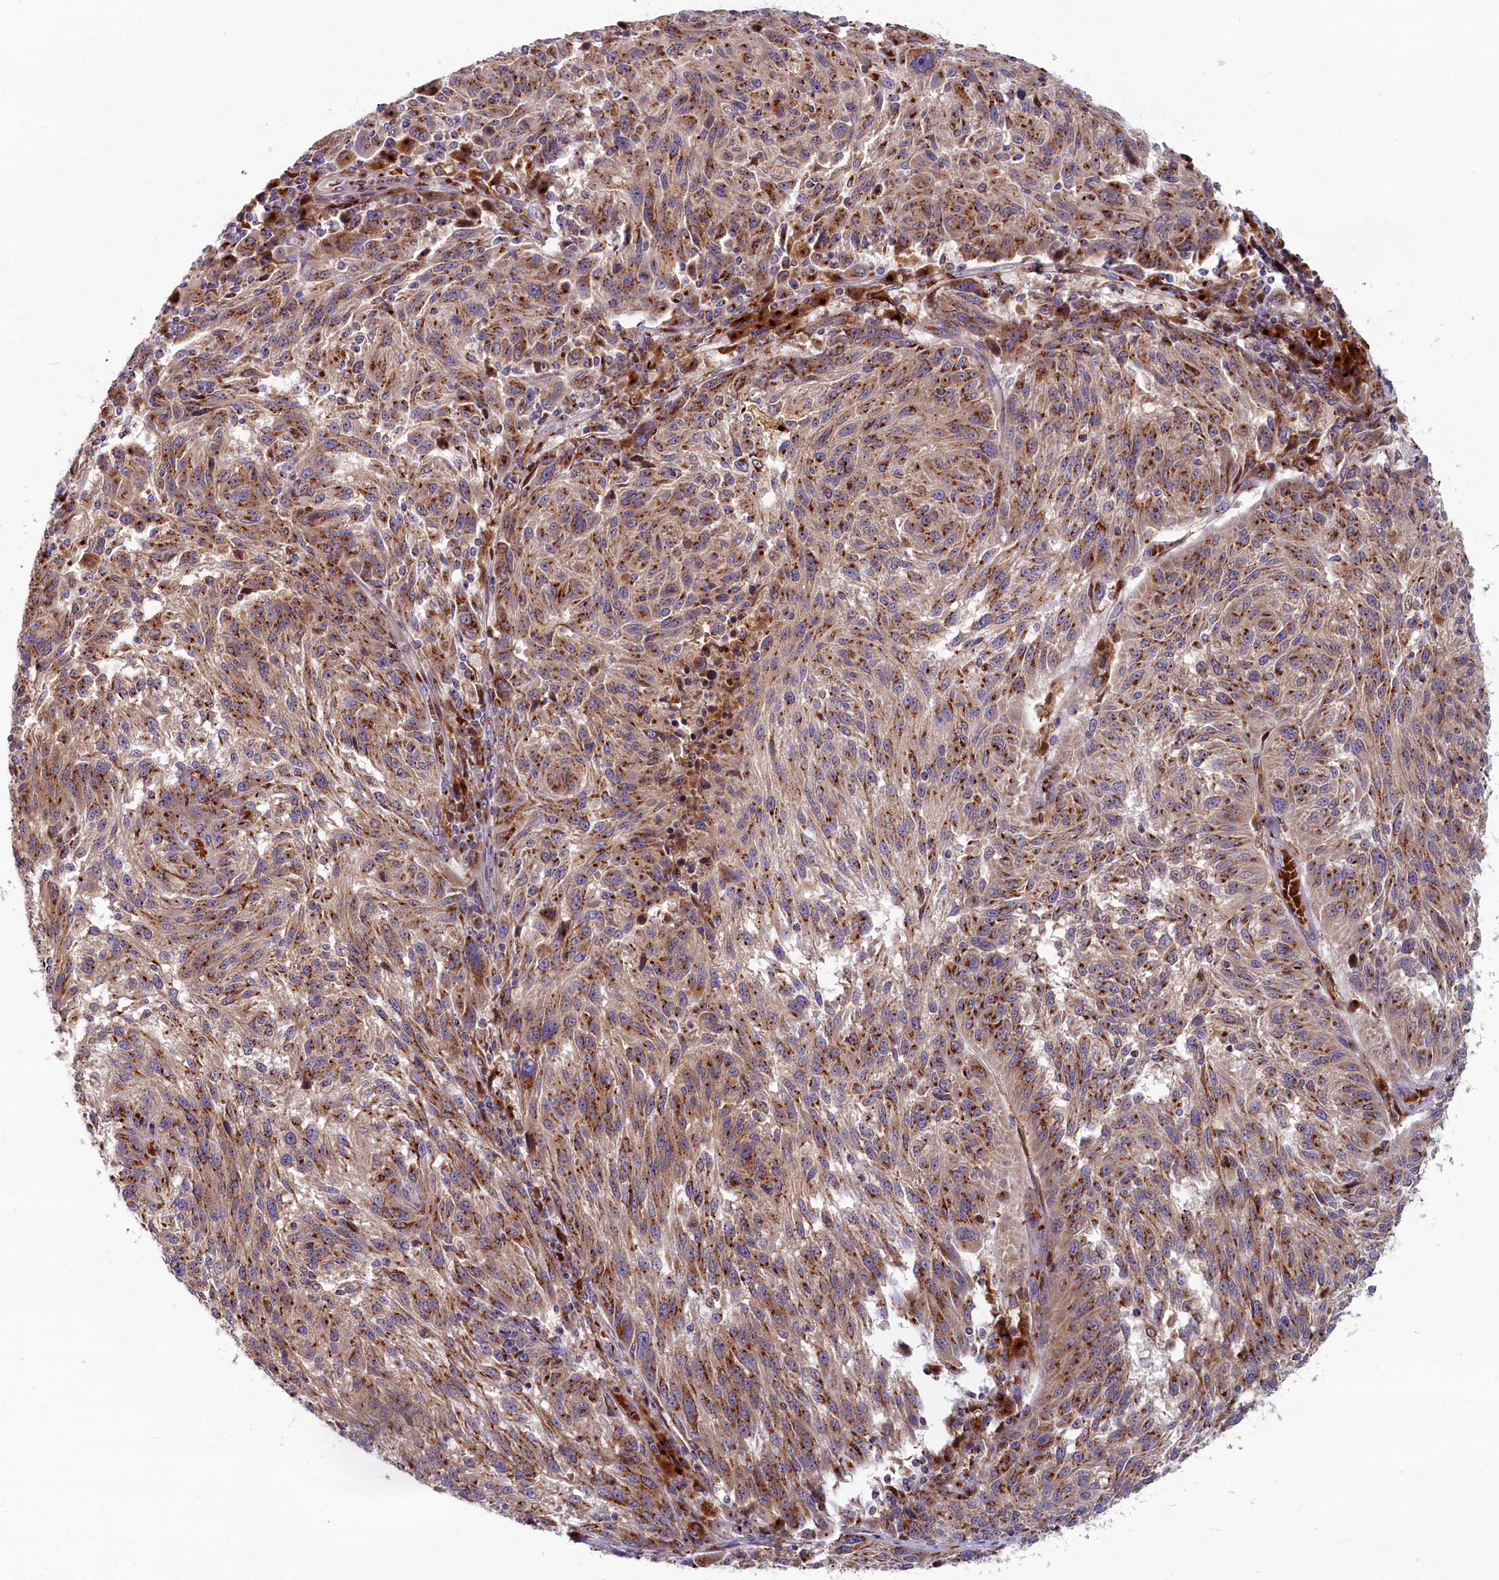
{"staining": {"intensity": "moderate", "quantity": ">75%", "location": "cytoplasmic/membranous"}, "tissue": "melanoma", "cell_type": "Tumor cells", "image_type": "cancer", "snomed": [{"axis": "morphology", "description": "Malignant melanoma, NOS"}, {"axis": "topography", "description": "Skin"}], "caption": "This image demonstrates malignant melanoma stained with IHC to label a protein in brown. The cytoplasmic/membranous of tumor cells show moderate positivity for the protein. Nuclei are counter-stained blue.", "gene": "BLVRB", "patient": {"sex": "male", "age": 53}}